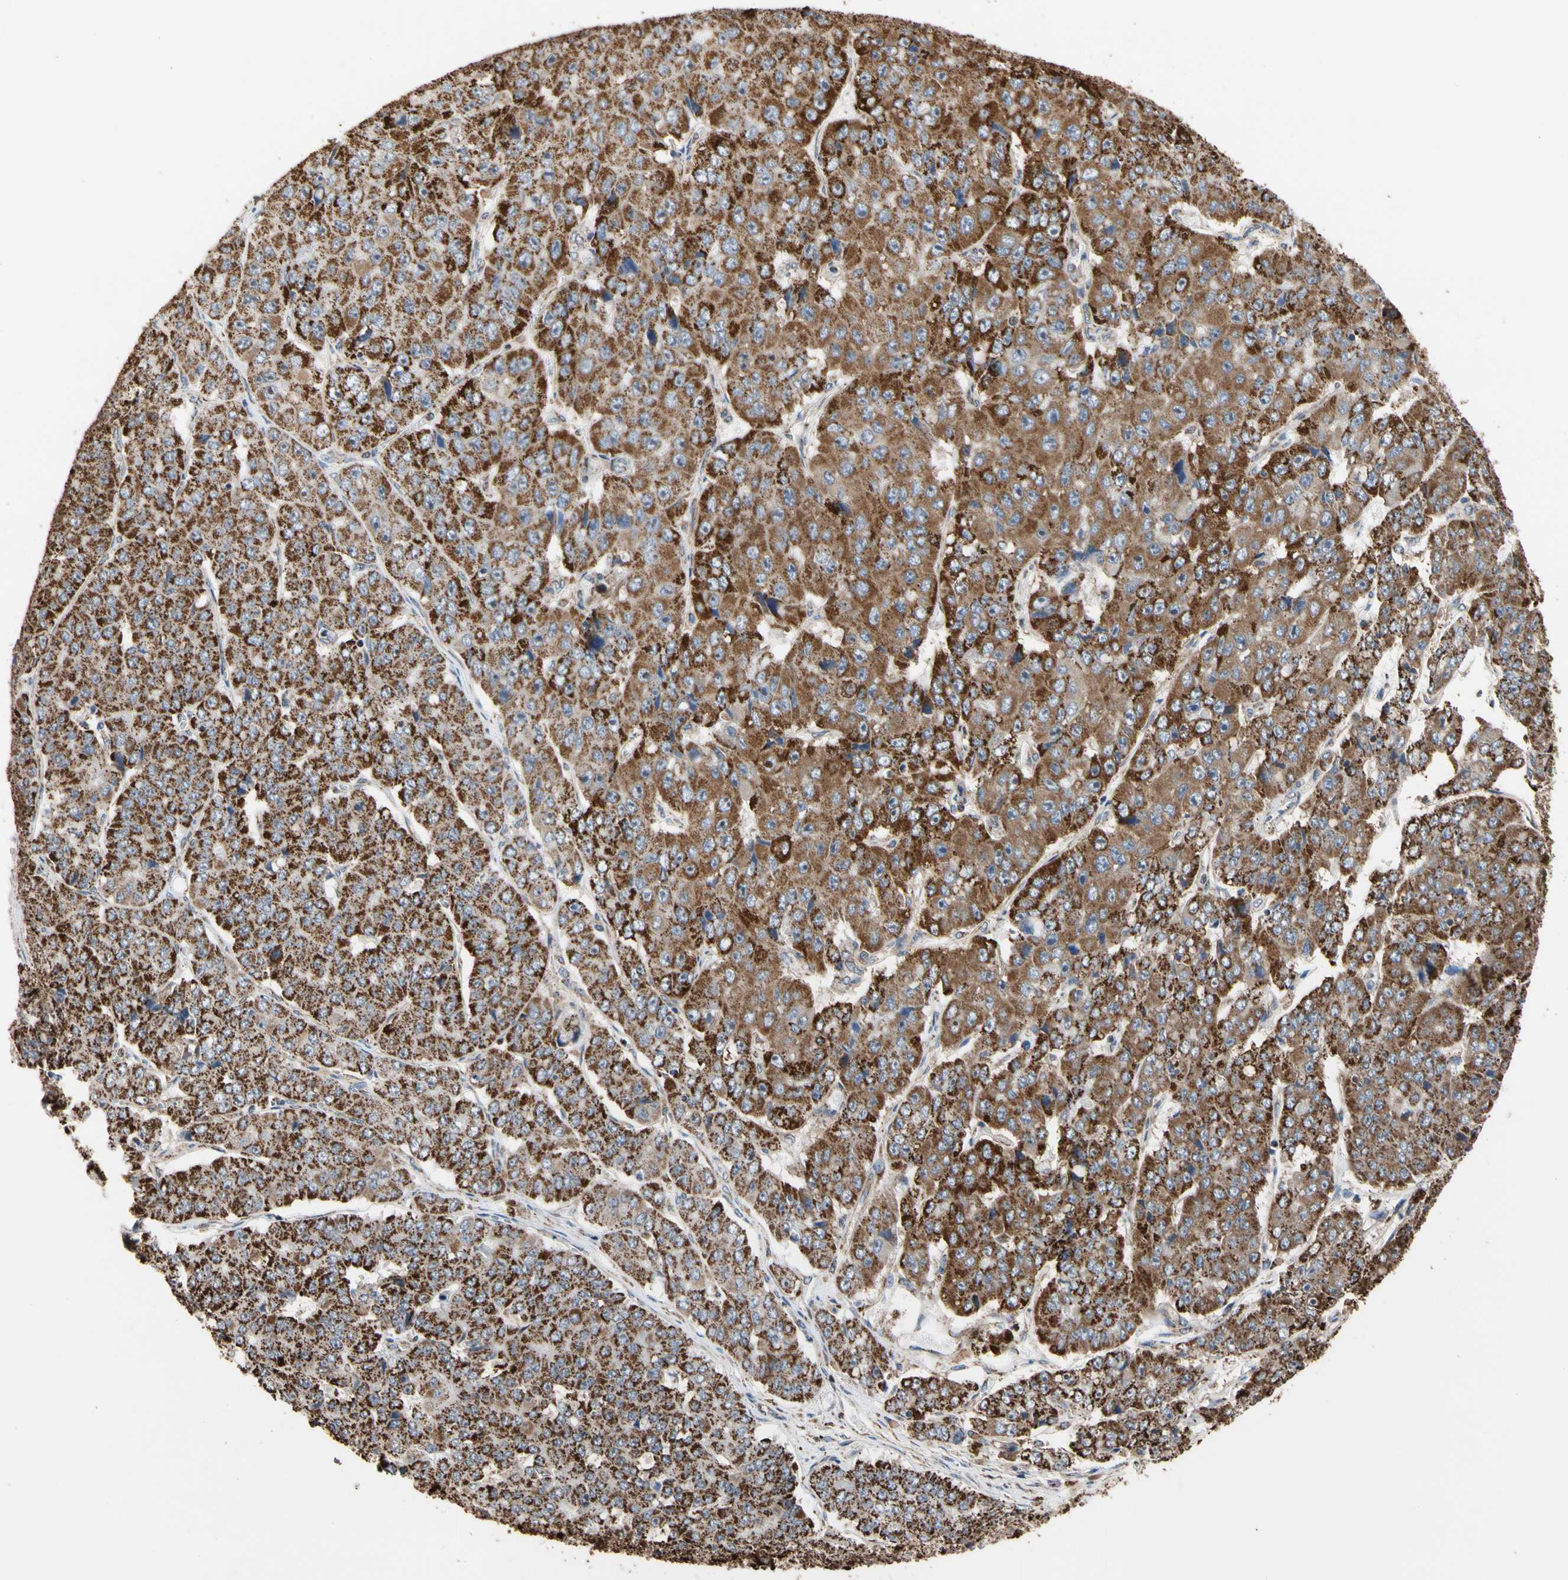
{"staining": {"intensity": "strong", "quantity": ">75%", "location": "cytoplasmic/membranous"}, "tissue": "pancreatic cancer", "cell_type": "Tumor cells", "image_type": "cancer", "snomed": [{"axis": "morphology", "description": "Adenocarcinoma, NOS"}, {"axis": "topography", "description": "Pancreas"}], "caption": "Pancreatic cancer stained with a protein marker shows strong staining in tumor cells.", "gene": "FAM110B", "patient": {"sex": "male", "age": 50}}